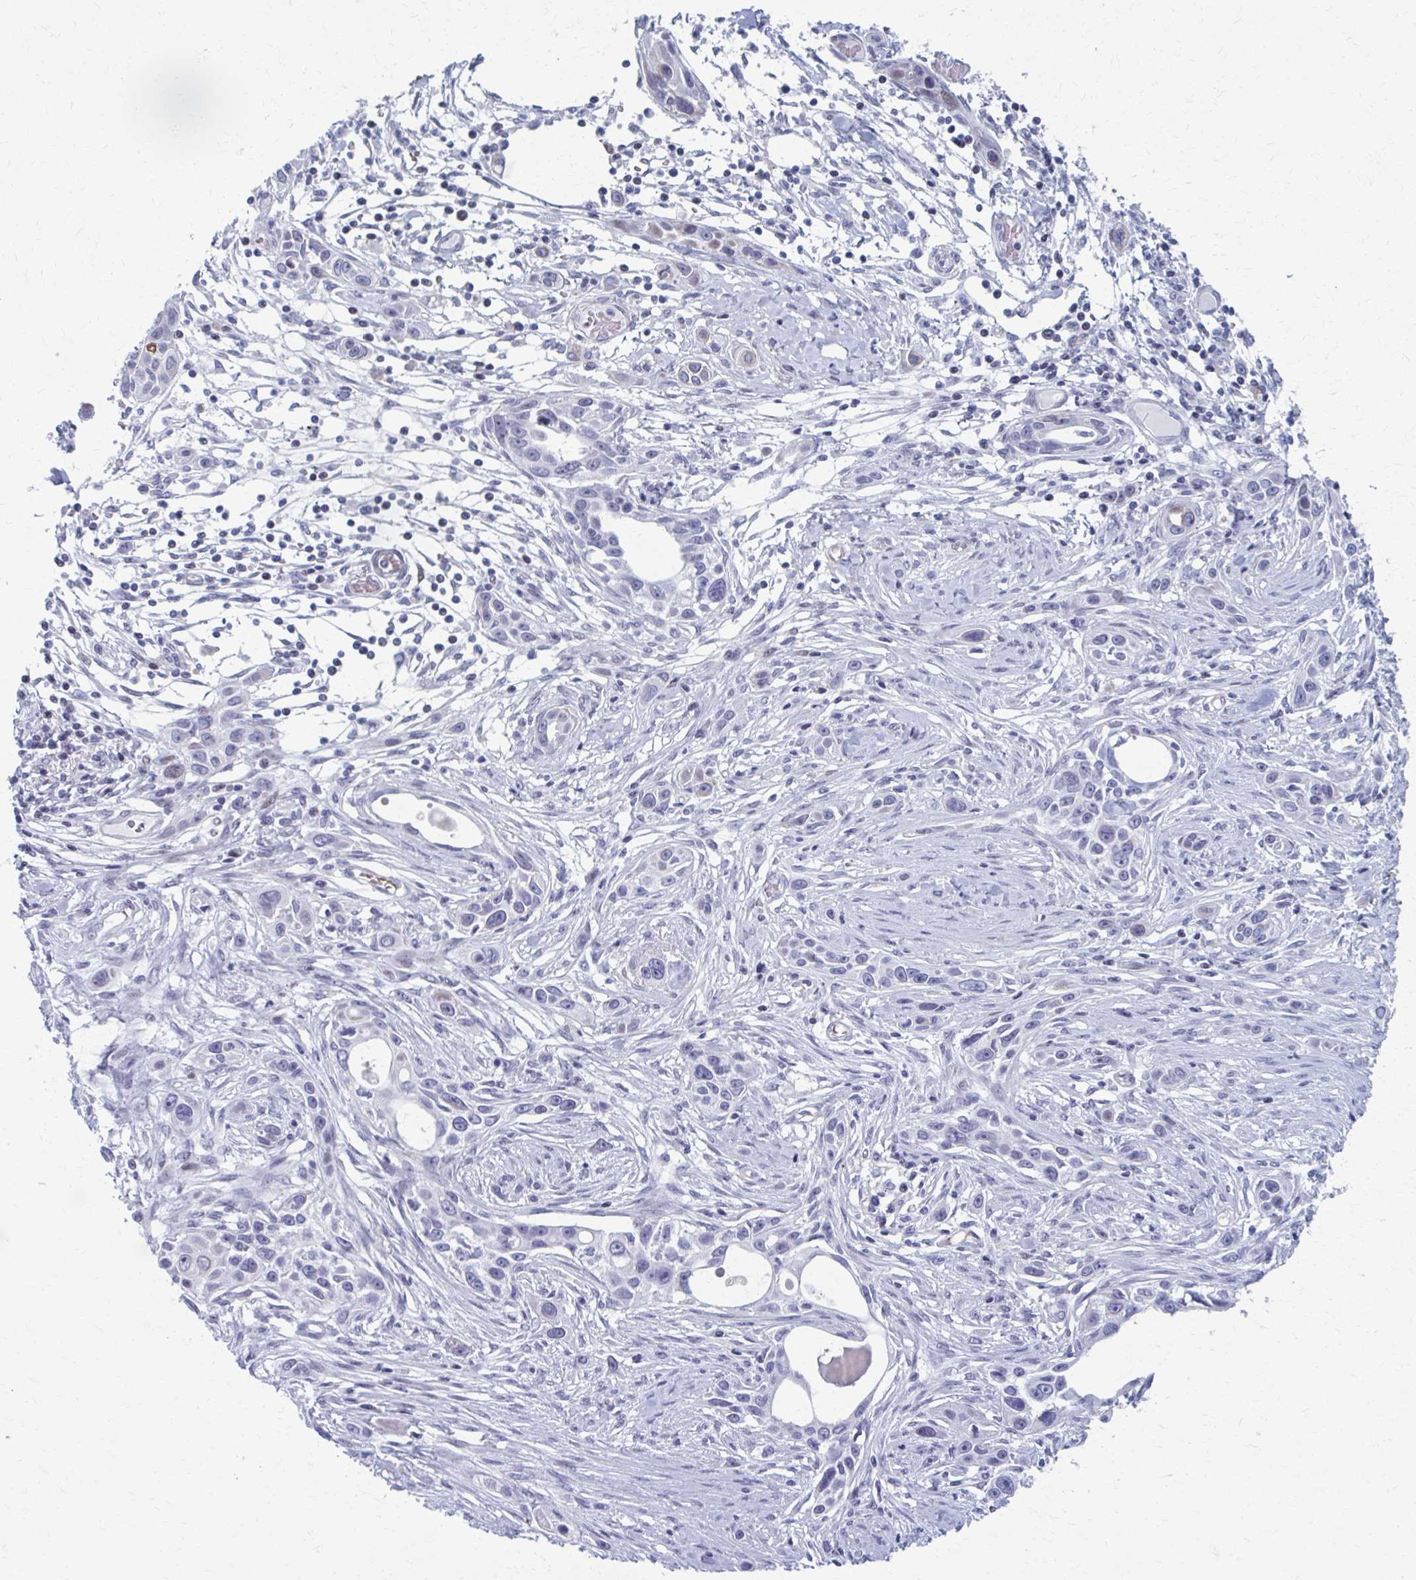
{"staining": {"intensity": "weak", "quantity": "<25%", "location": "cytoplasmic/membranous"}, "tissue": "skin cancer", "cell_type": "Tumor cells", "image_type": "cancer", "snomed": [{"axis": "morphology", "description": "Squamous cell carcinoma, NOS"}, {"axis": "topography", "description": "Skin"}], "caption": "The image reveals no staining of tumor cells in squamous cell carcinoma (skin).", "gene": "ABHD16B", "patient": {"sex": "female", "age": 69}}